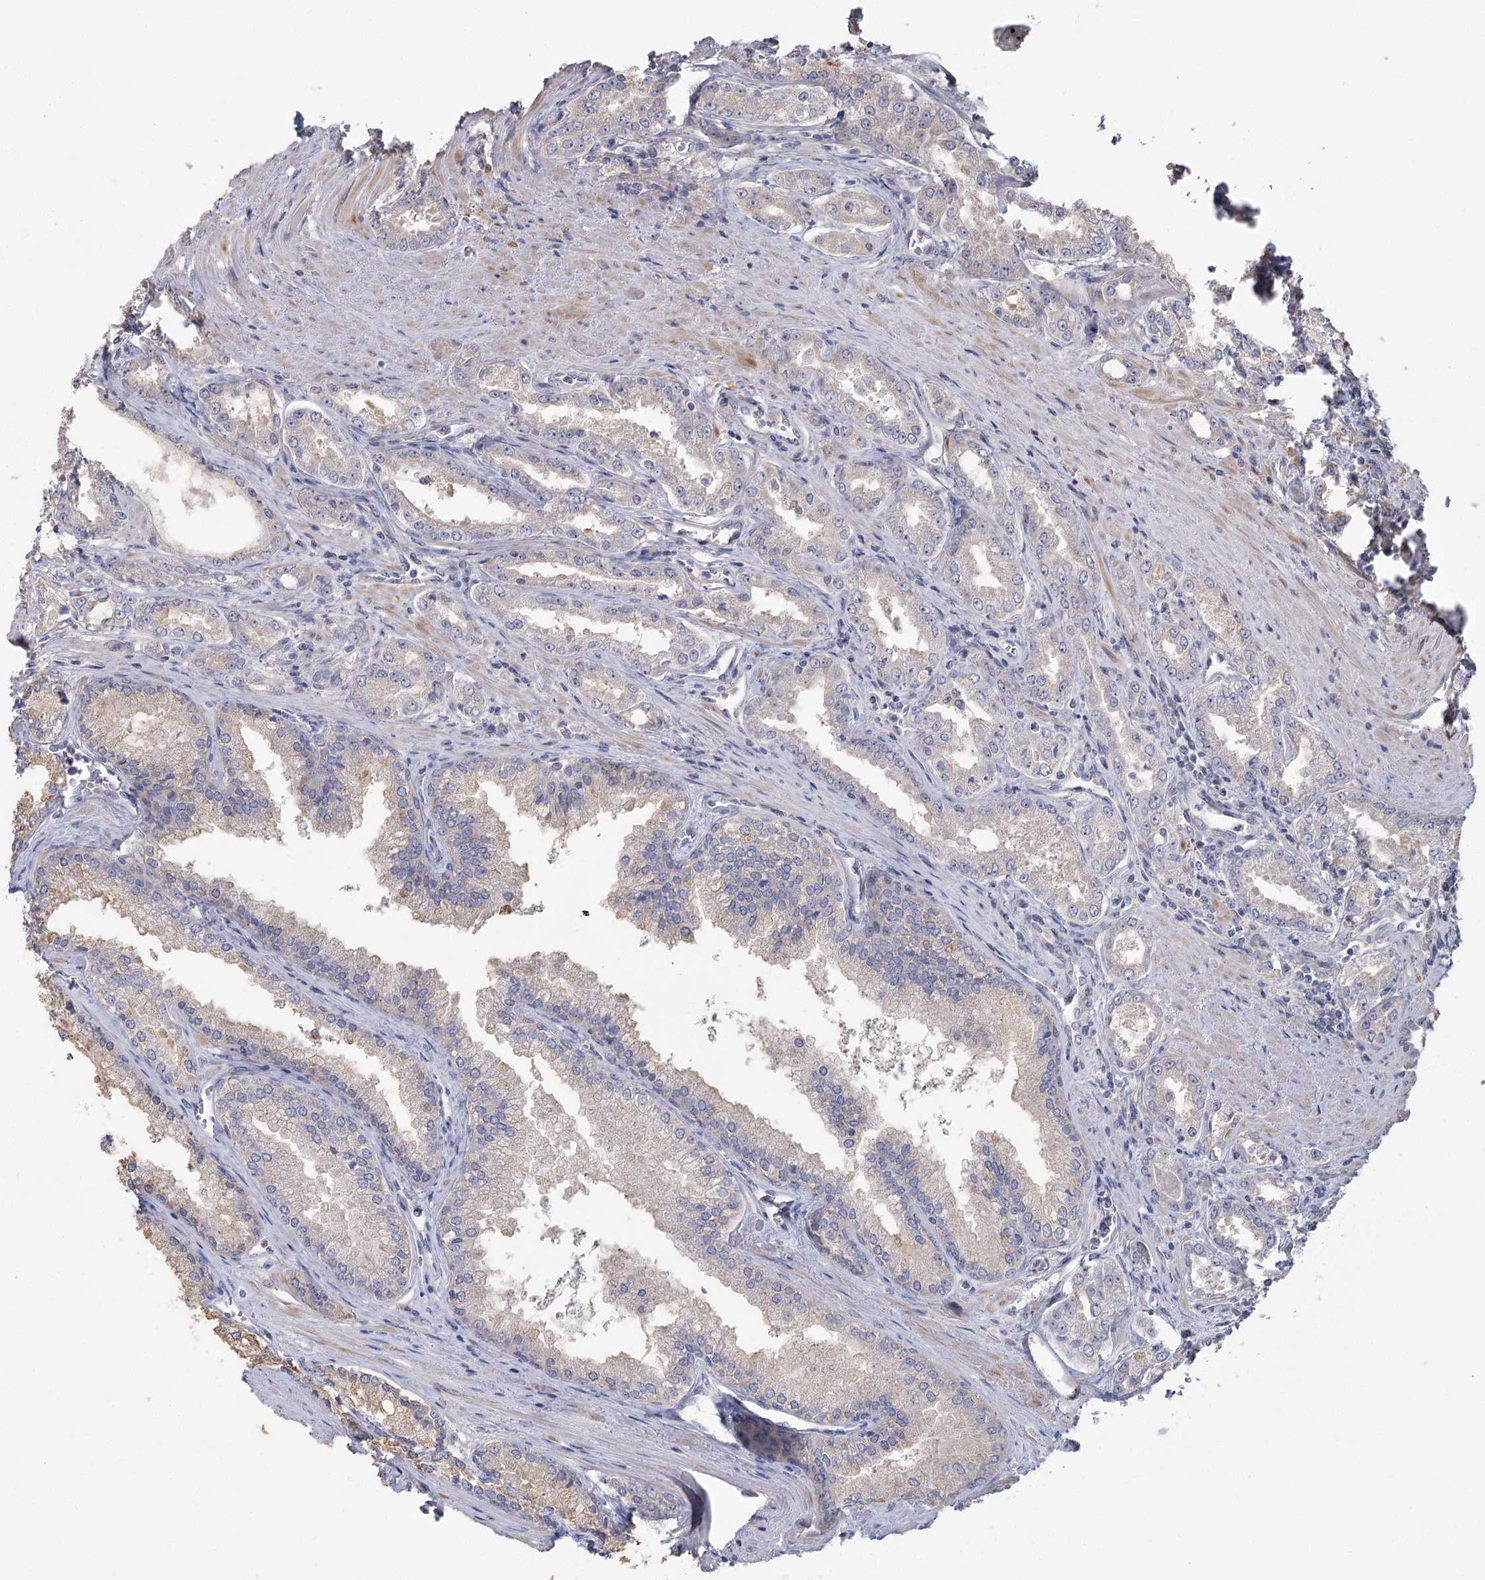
{"staining": {"intensity": "negative", "quantity": "none", "location": "none"}, "tissue": "prostate cancer", "cell_type": "Tumor cells", "image_type": "cancer", "snomed": [{"axis": "morphology", "description": "Adenocarcinoma, High grade"}, {"axis": "topography", "description": "Prostate"}], "caption": "IHC of human prostate cancer exhibits no staining in tumor cells.", "gene": "CNTLN", "patient": {"sex": "male", "age": 72}}